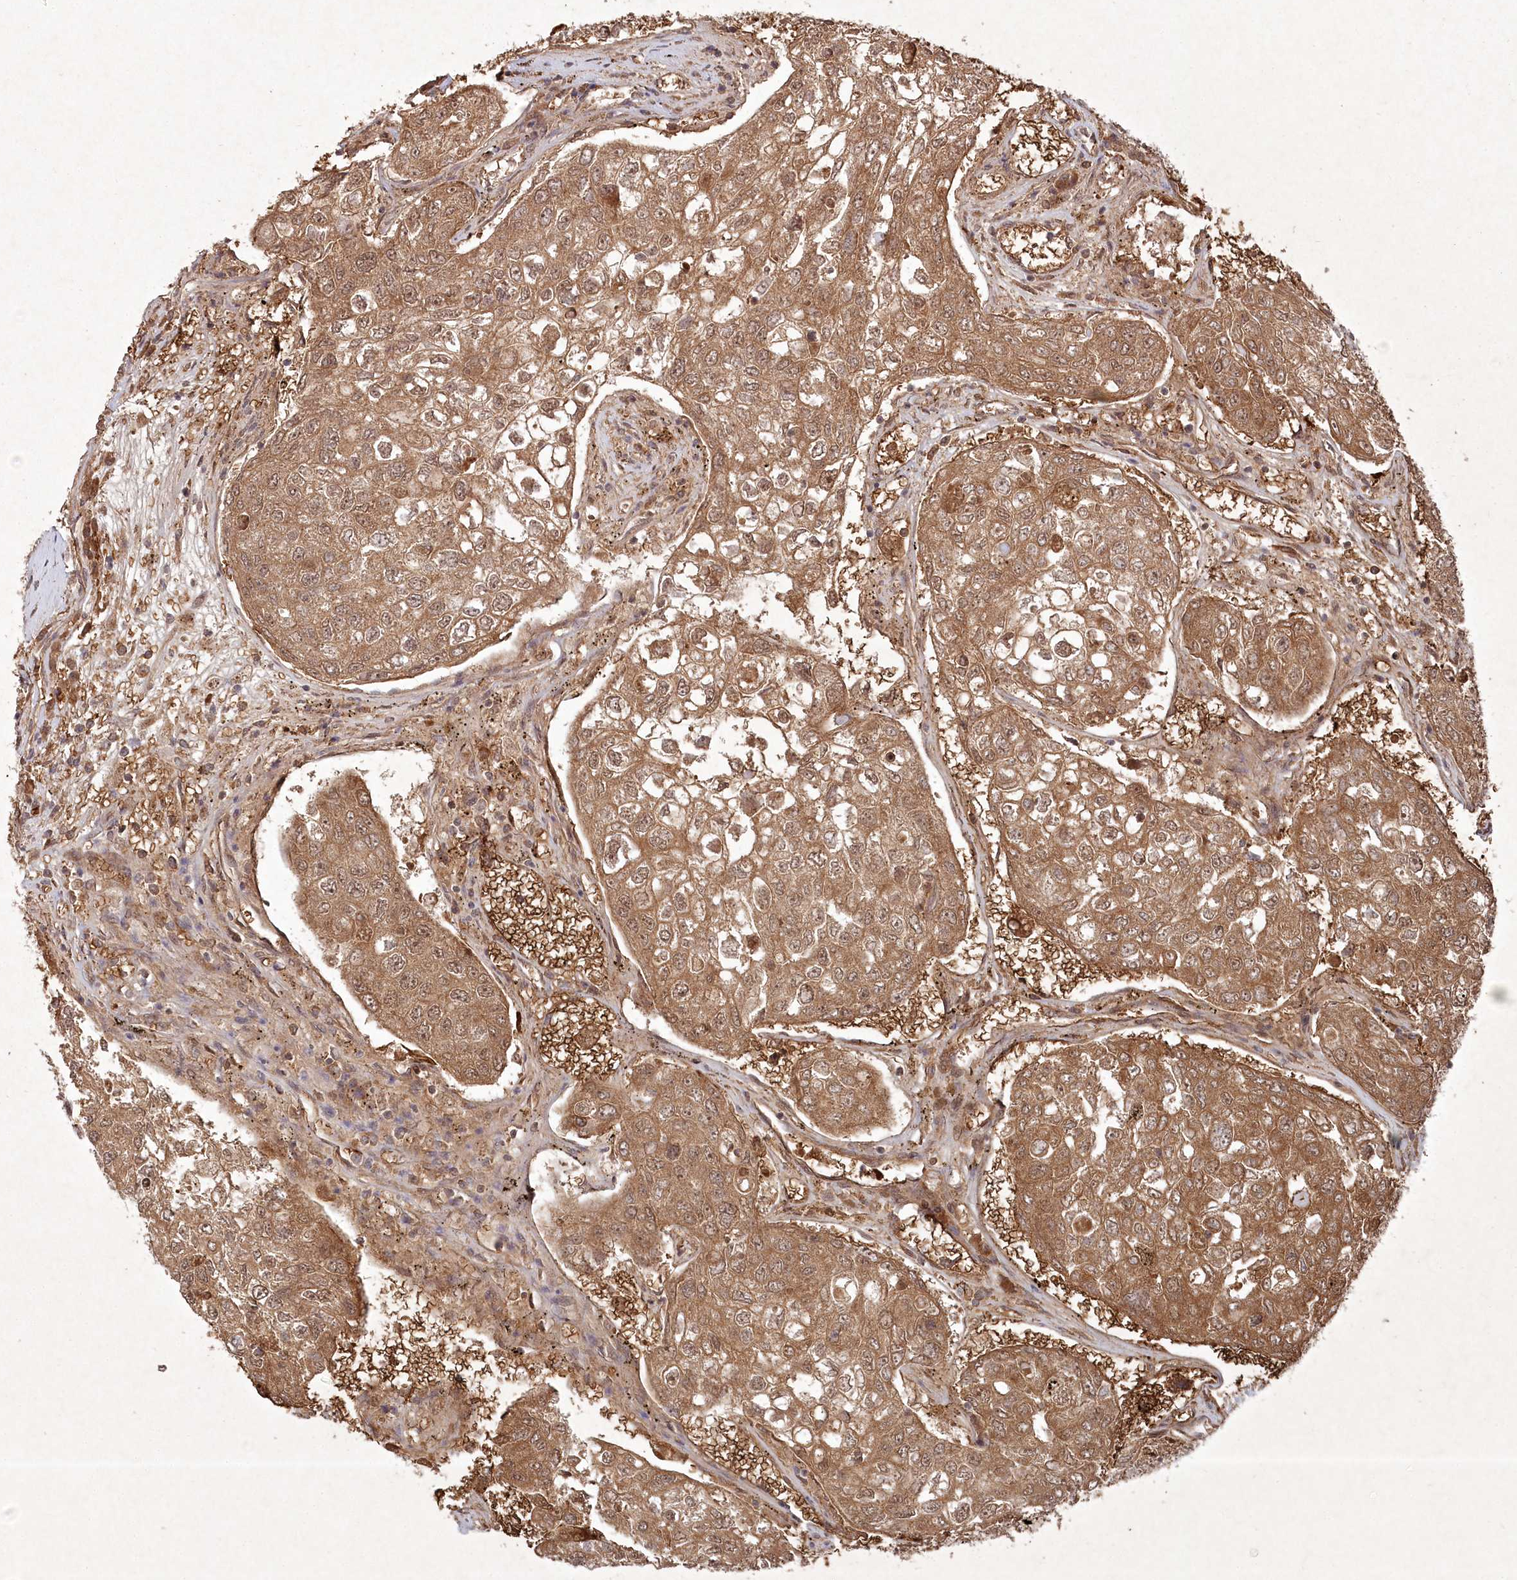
{"staining": {"intensity": "moderate", "quantity": ">75%", "location": "cytoplasmic/membranous,nuclear"}, "tissue": "urothelial cancer", "cell_type": "Tumor cells", "image_type": "cancer", "snomed": [{"axis": "morphology", "description": "Urothelial carcinoma, High grade"}, {"axis": "topography", "description": "Lymph node"}, {"axis": "topography", "description": "Urinary bladder"}], "caption": "Immunohistochemistry of urothelial carcinoma (high-grade) reveals medium levels of moderate cytoplasmic/membranous and nuclear expression in approximately >75% of tumor cells.", "gene": "FBXL17", "patient": {"sex": "male", "age": 51}}